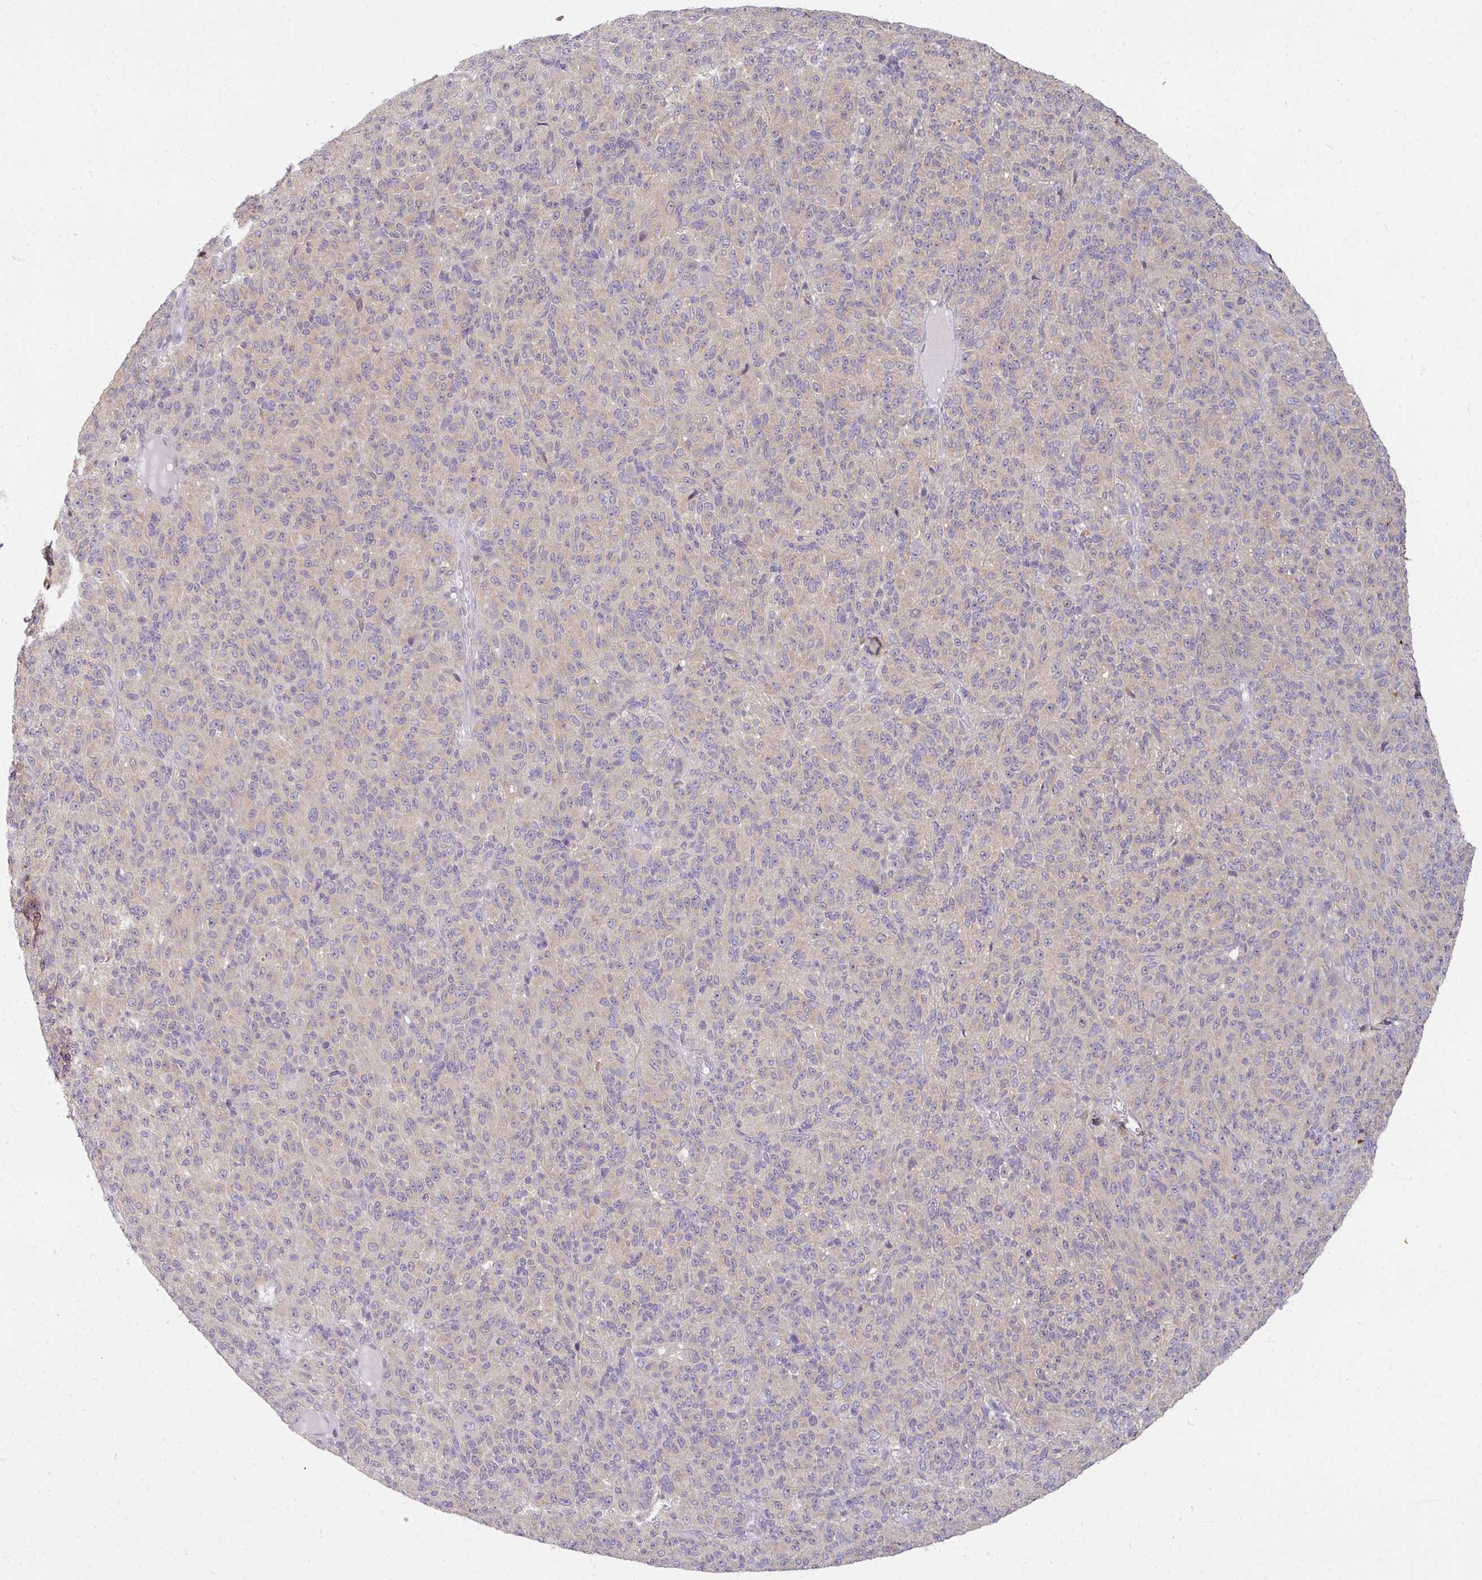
{"staining": {"intensity": "negative", "quantity": "none", "location": "none"}, "tissue": "melanoma", "cell_type": "Tumor cells", "image_type": "cancer", "snomed": [{"axis": "morphology", "description": "Malignant melanoma, Metastatic site"}, {"axis": "topography", "description": "Brain"}], "caption": "High power microscopy photomicrograph of an immunohistochemistry image of melanoma, revealing no significant positivity in tumor cells. Brightfield microscopy of immunohistochemistry (IHC) stained with DAB (brown) and hematoxylin (blue), captured at high magnification.", "gene": "MYMK", "patient": {"sex": "female", "age": 56}}